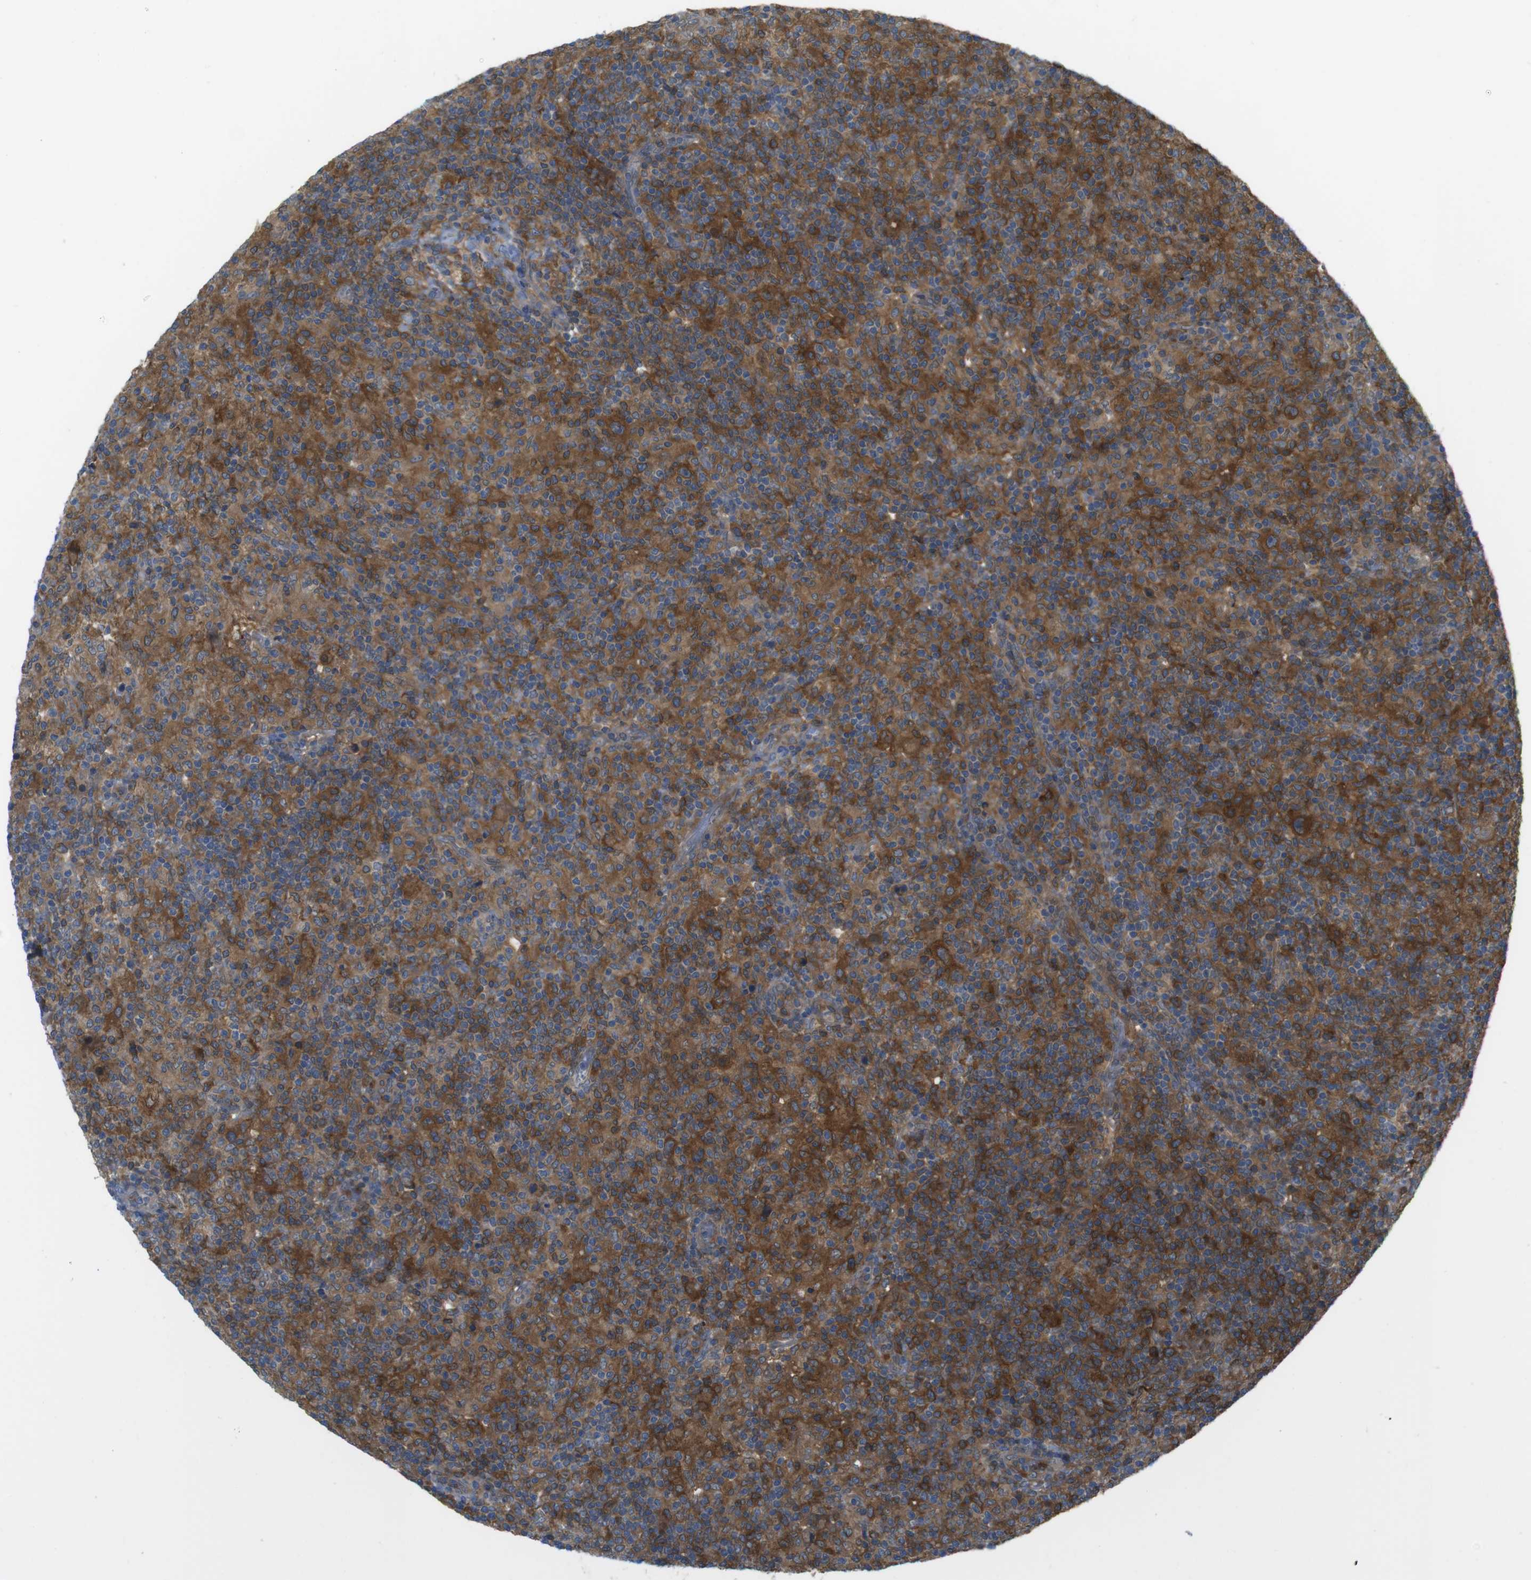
{"staining": {"intensity": "strong", "quantity": ">75%", "location": "cytoplasmic/membranous"}, "tissue": "lymphoma", "cell_type": "Tumor cells", "image_type": "cancer", "snomed": [{"axis": "morphology", "description": "Hodgkin's disease, NOS"}, {"axis": "topography", "description": "Lymph node"}], "caption": "Immunohistochemical staining of human Hodgkin's disease demonstrates strong cytoplasmic/membranous protein positivity in about >75% of tumor cells. The staining is performed using DAB brown chromogen to label protein expression. The nuclei are counter-stained blue using hematoxylin.", "gene": "MTHFD1", "patient": {"sex": "male", "age": 70}}